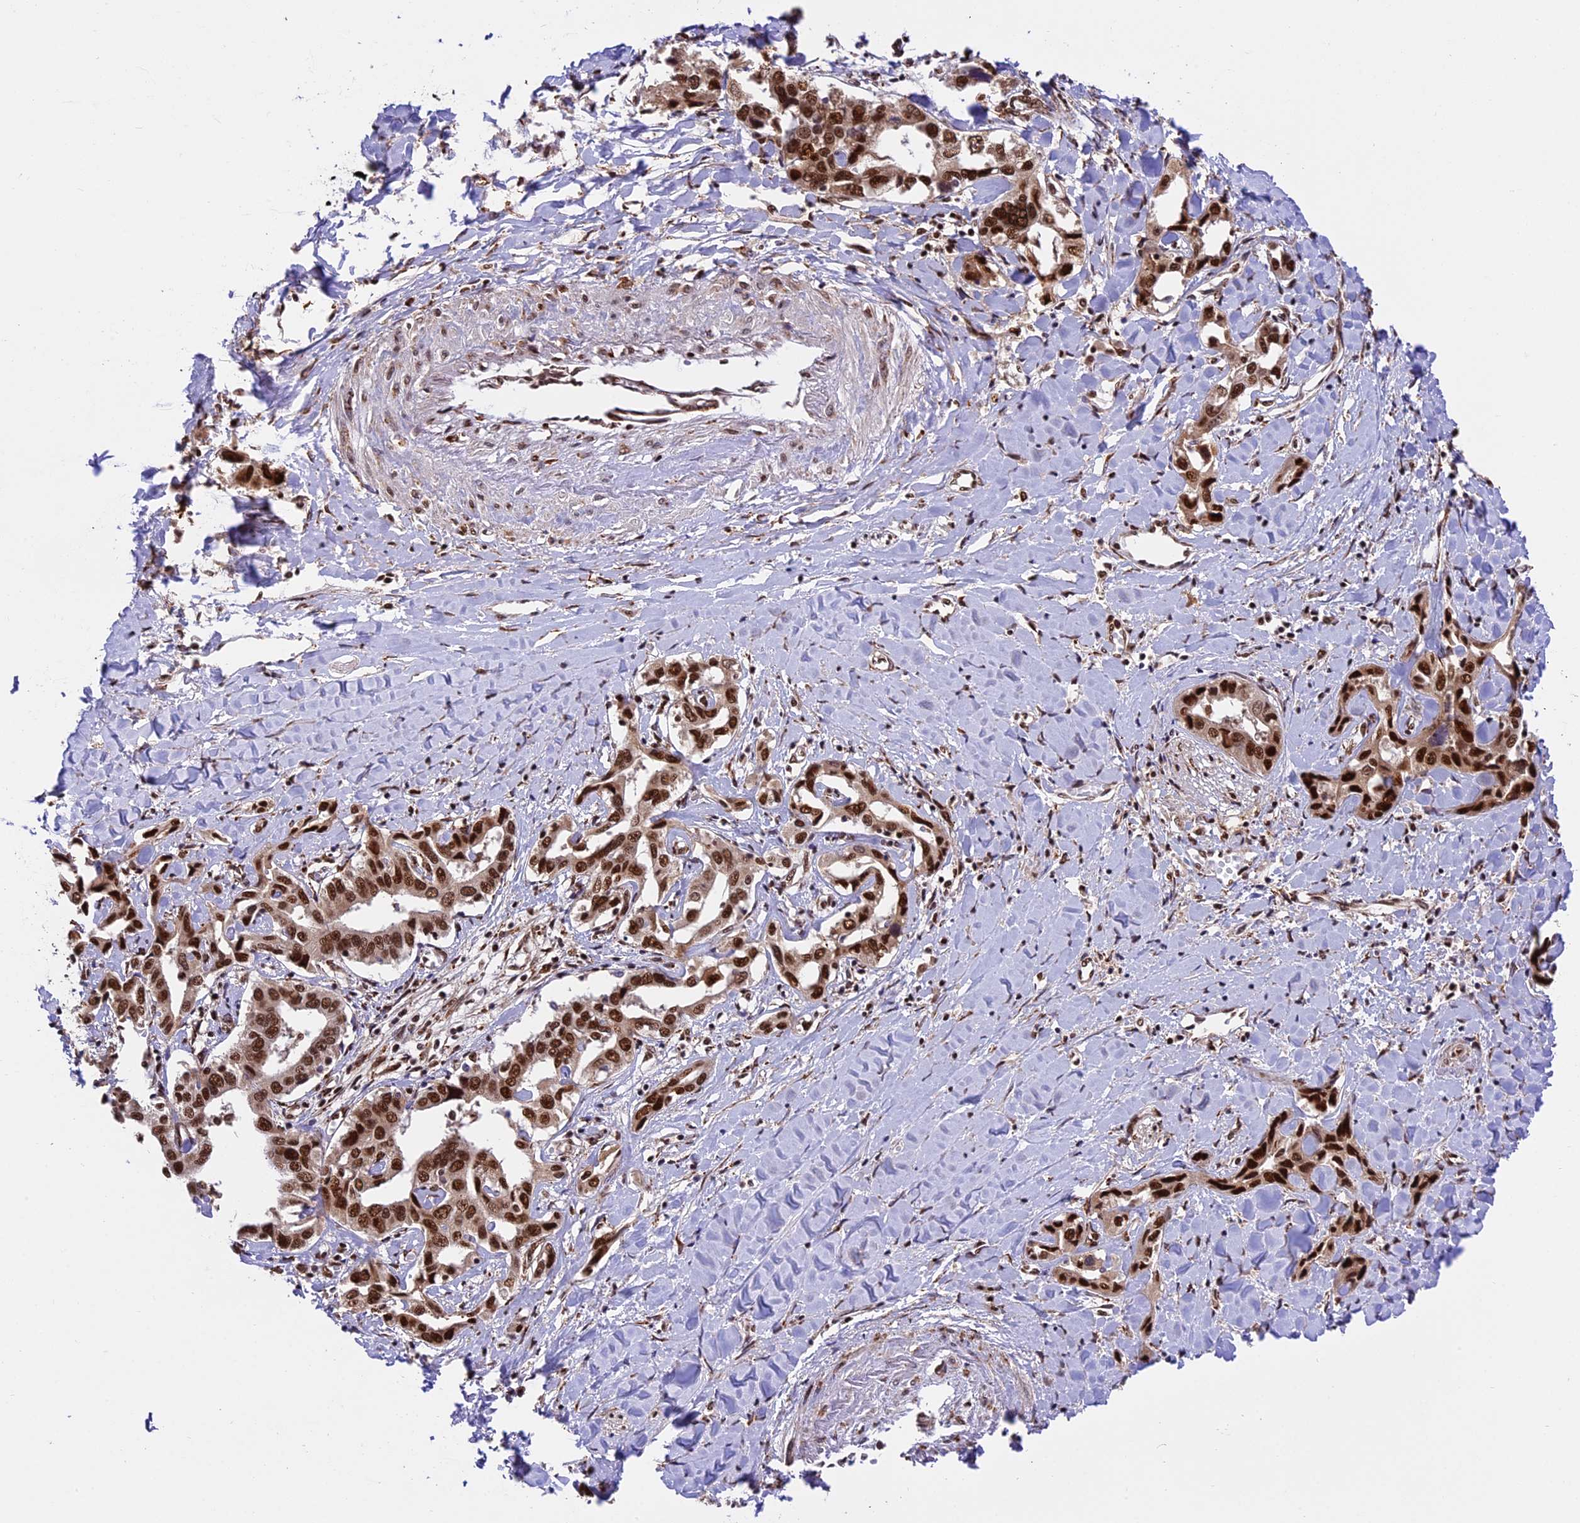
{"staining": {"intensity": "strong", "quantity": ">75%", "location": "nuclear"}, "tissue": "liver cancer", "cell_type": "Tumor cells", "image_type": "cancer", "snomed": [{"axis": "morphology", "description": "Cholangiocarcinoma"}, {"axis": "topography", "description": "Liver"}], "caption": "The micrograph reveals staining of liver cancer, revealing strong nuclear protein expression (brown color) within tumor cells. (IHC, brightfield microscopy, high magnification).", "gene": "RAMAC", "patient": {"sex": "male", "age": 59}}